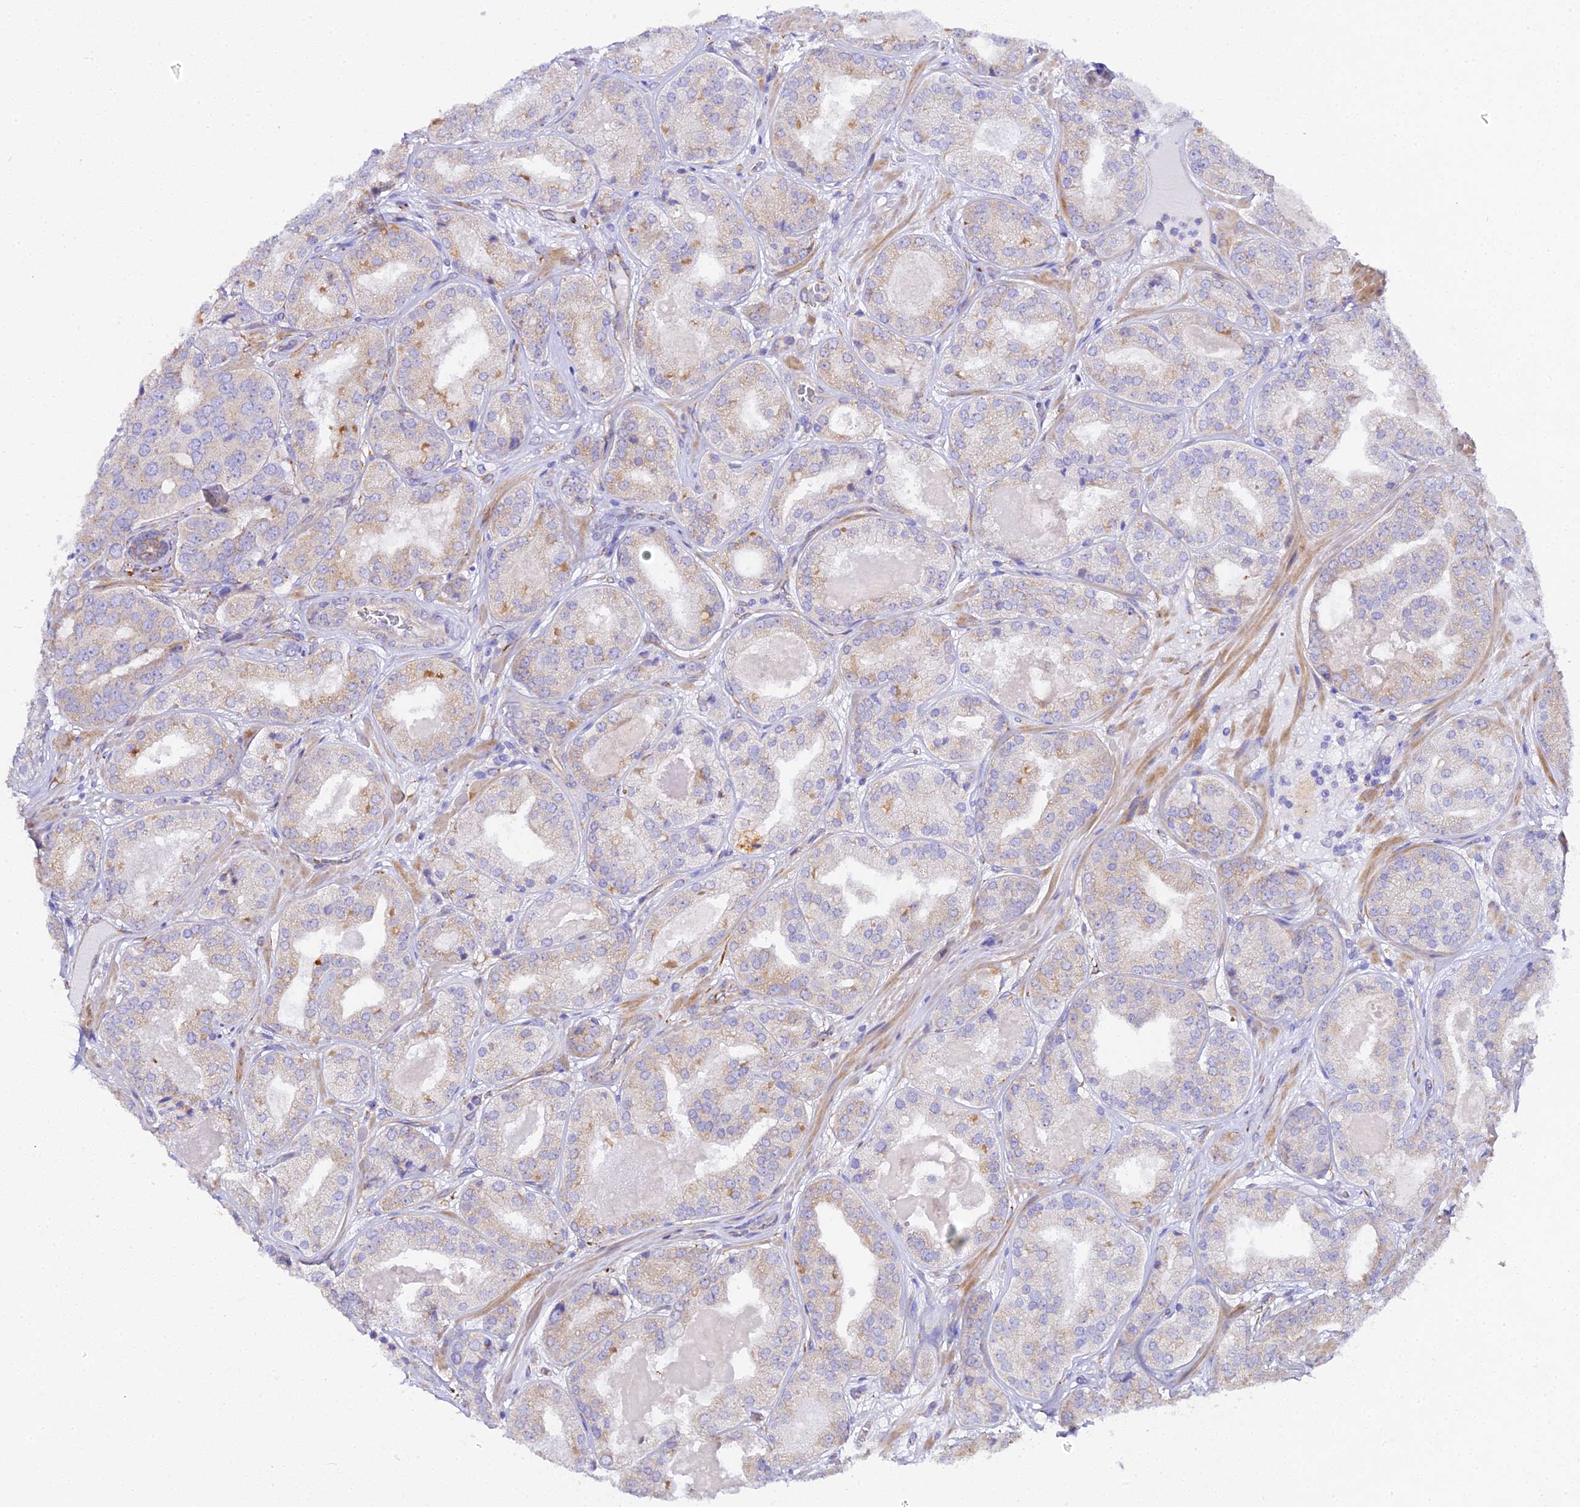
{"staining": {"intensity": "moderate", "quantity": "<25%", "location": "cytoplasmic/membranous"}, "tissue": "prostate cancer", "cell_type": "Tumor cells", "image_type": "cancer", "snomed": [{"axis": "morphology", "description": "Adenocarcinoma, High grade"}, {"axis": "topography", "description": "Prostate"}], "caption": "High-grade adenocarcinoma (prostate) stained for a protein (brown) exhibits moderate cytoplasmic/membranous positive expression in approximately <25% of tumor cells.", "gene": "CFAP45", "patient": {"sex": "male", "age": 63}}